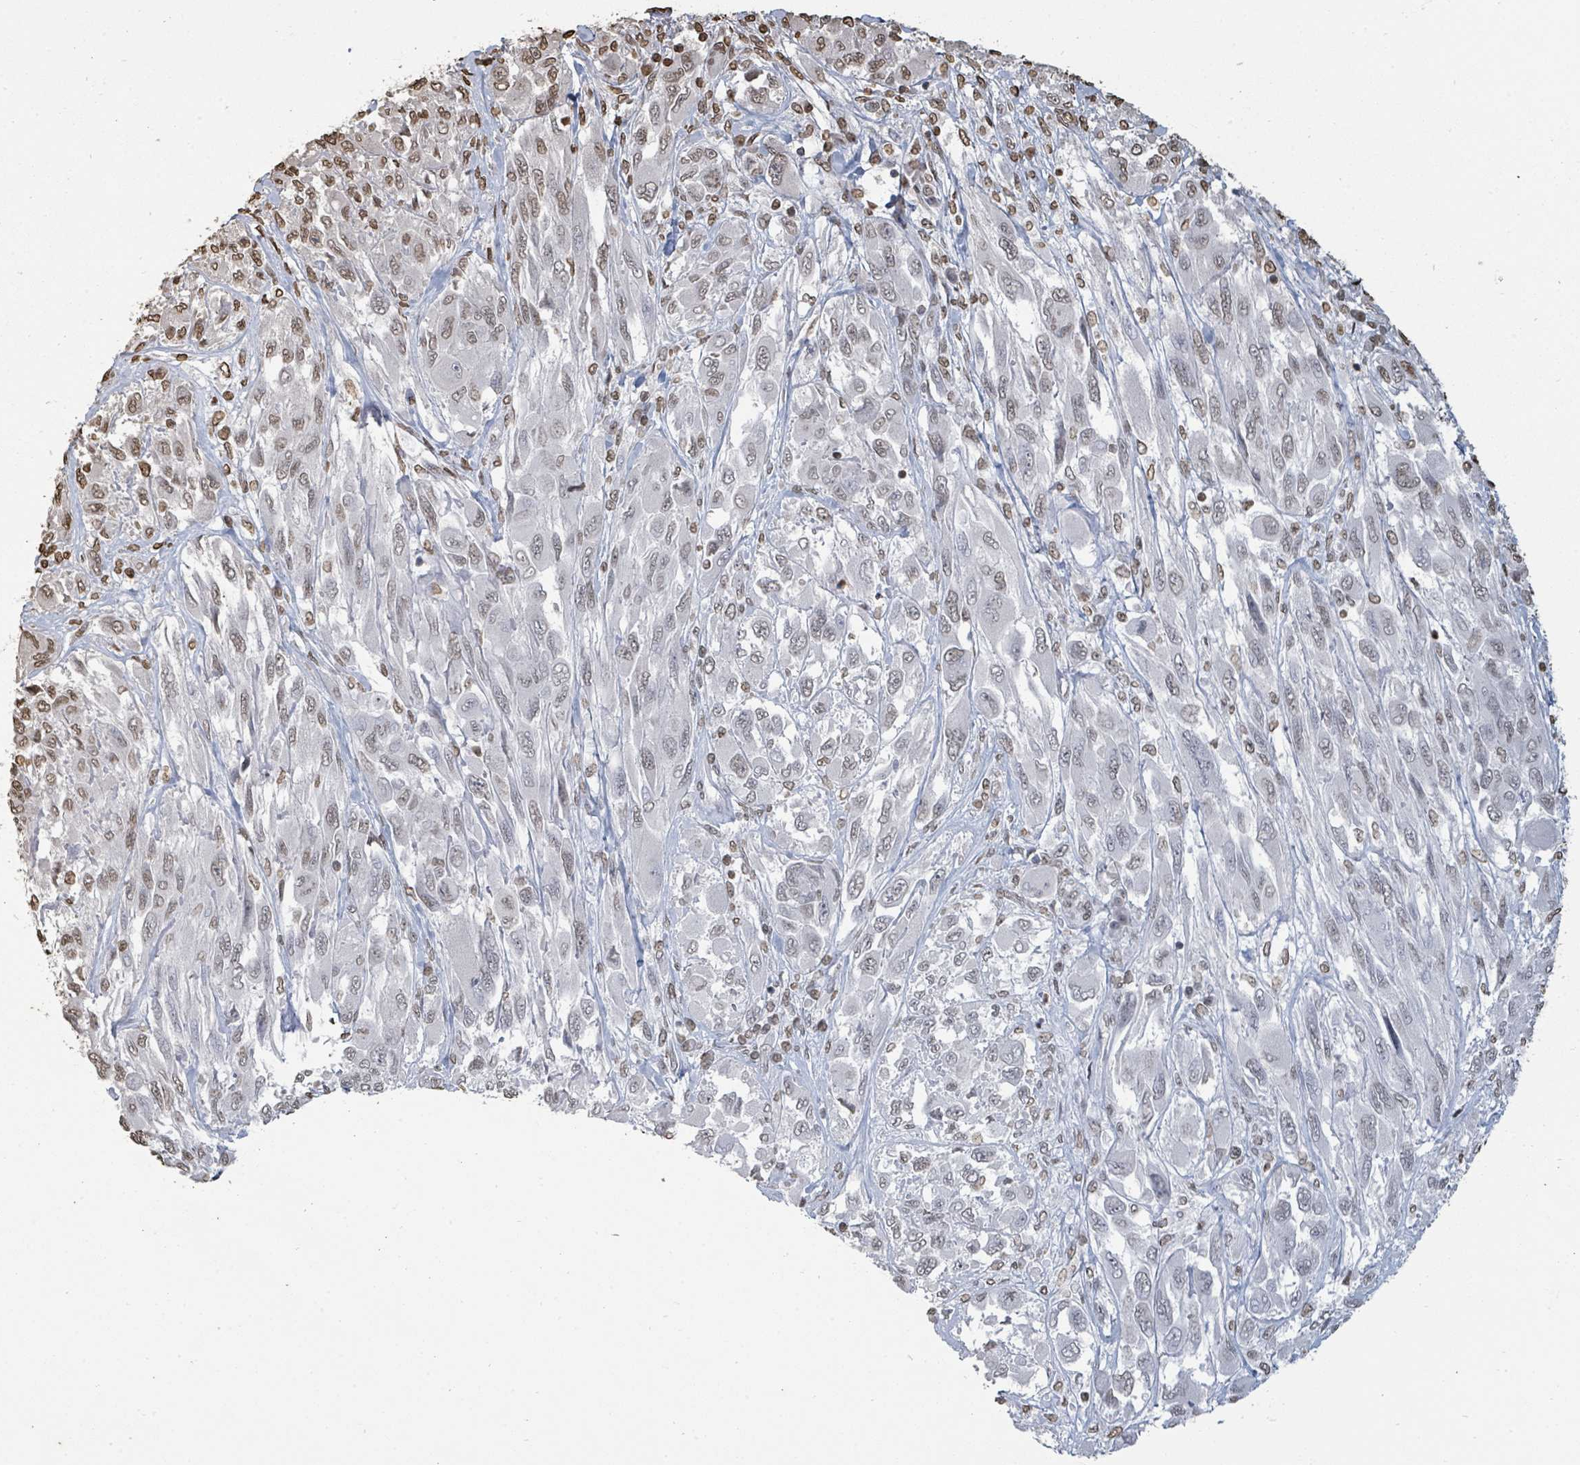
{"staining": {"intensity": "moderate", "quantity": "<25%", "location": "nuclear"}, "tissue": "melanoma", "cell_type": "Tumor cells", "image_type": "cancer", "snomed": [{"axis": "morphology", "description": "Malignant melanoma, NOS"}, {"axis": "topography", "description": "Skin"}], "caption": "DAB (3,3'-diaminobenzidine) immunohistochemical staining of human malignant melanoma displays moderate nuclear protein positivity in approximately <25% of tumor cells.", "gene": "MRPS12", "patient": {"sex": "female", "age": 91}}